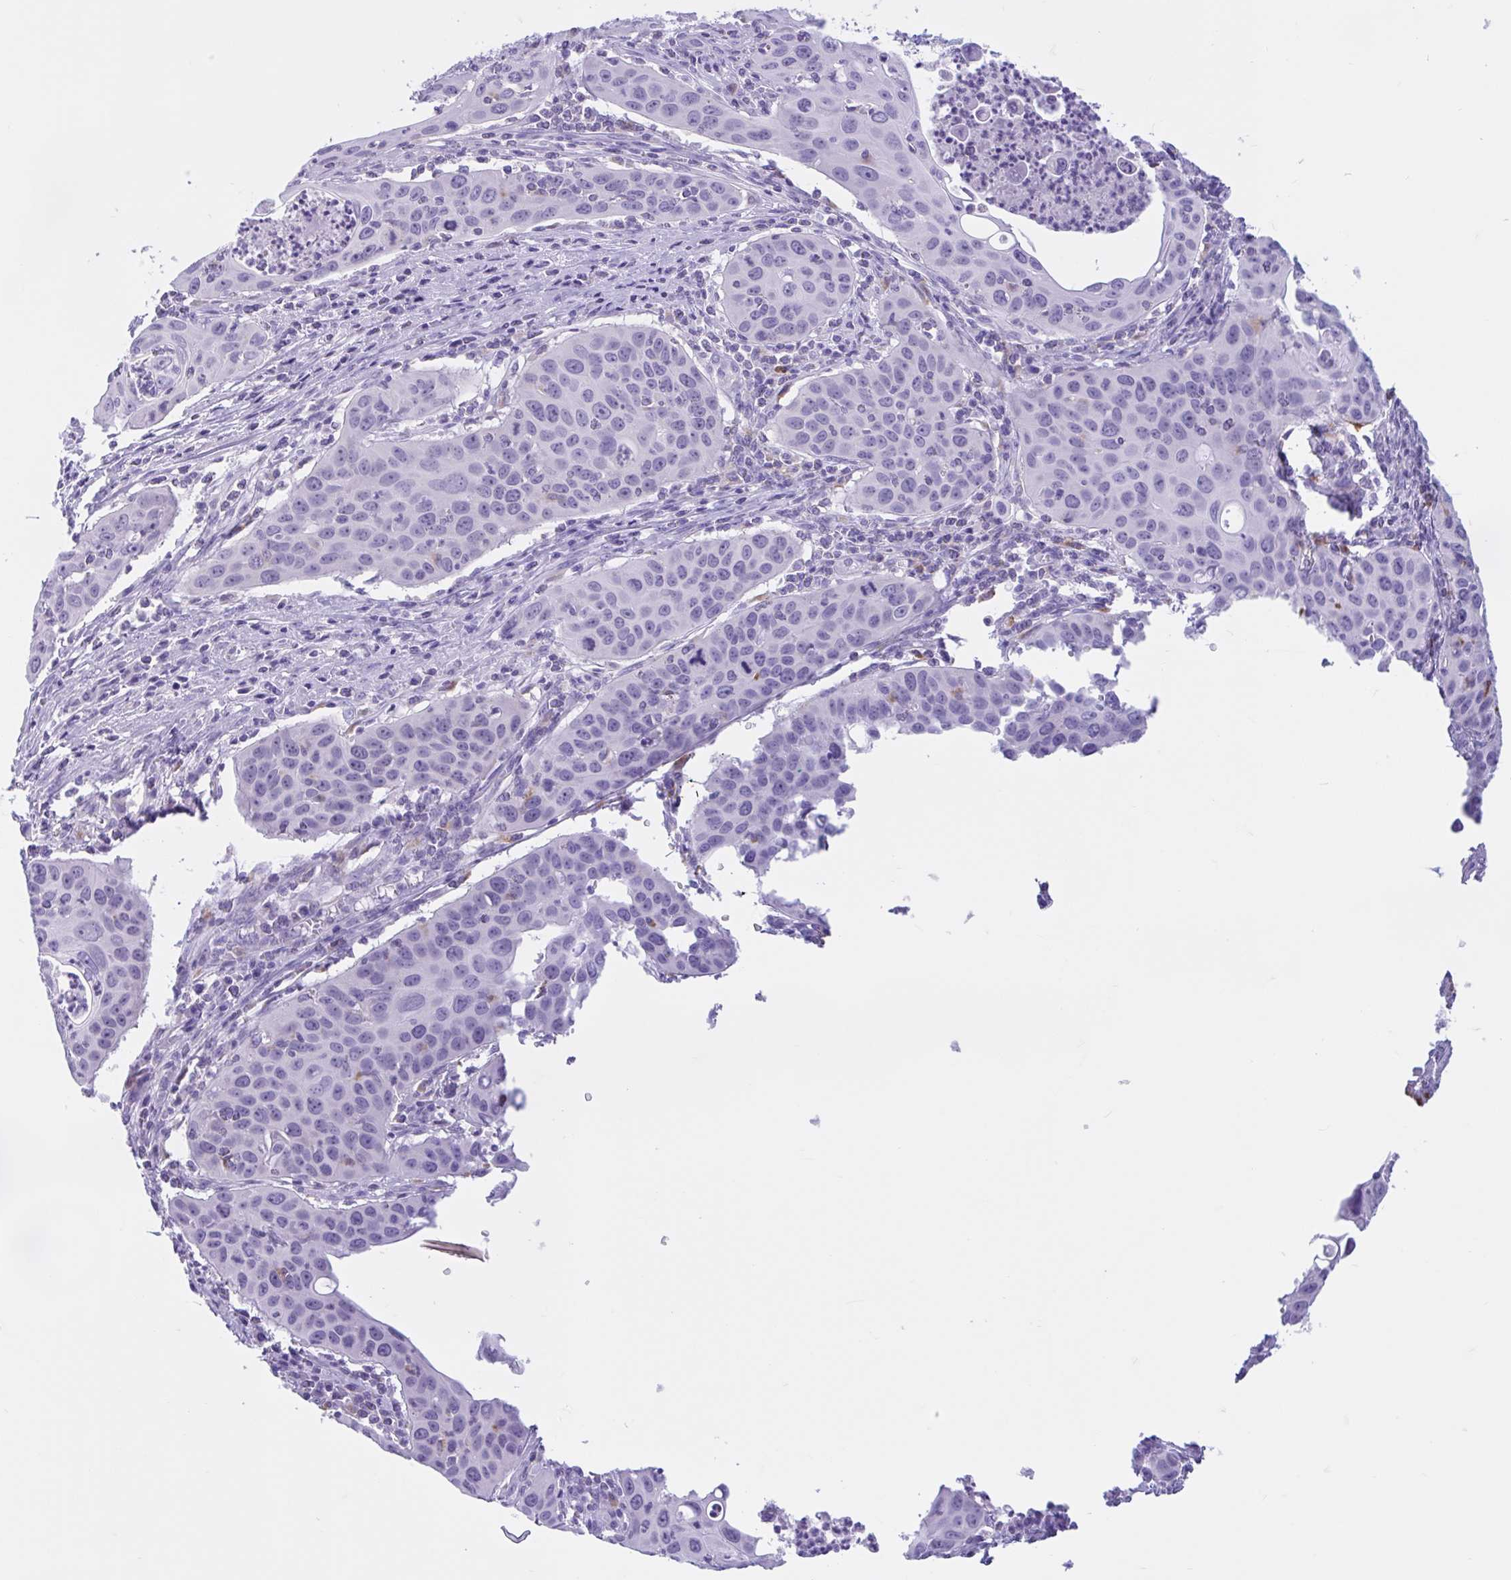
{"staining": {"intensity": "negative", "quantity": "none", "location": "none"}, "tissue": "cervical cancer", "cell_type": "Tumor cells", "image_type": "cancer", "snomed": [{"axis": "morphology", "description": "Squamous cell carcinoma, NOS"}, {"axis": "topography", "description": "Cervix"}], "caption": "Cervical cancer was stained to show a protein in brown. There is no significant expression in tumor cells.", "gene": "ZNF319", "patient": {"sex": "female", "age": 36}}